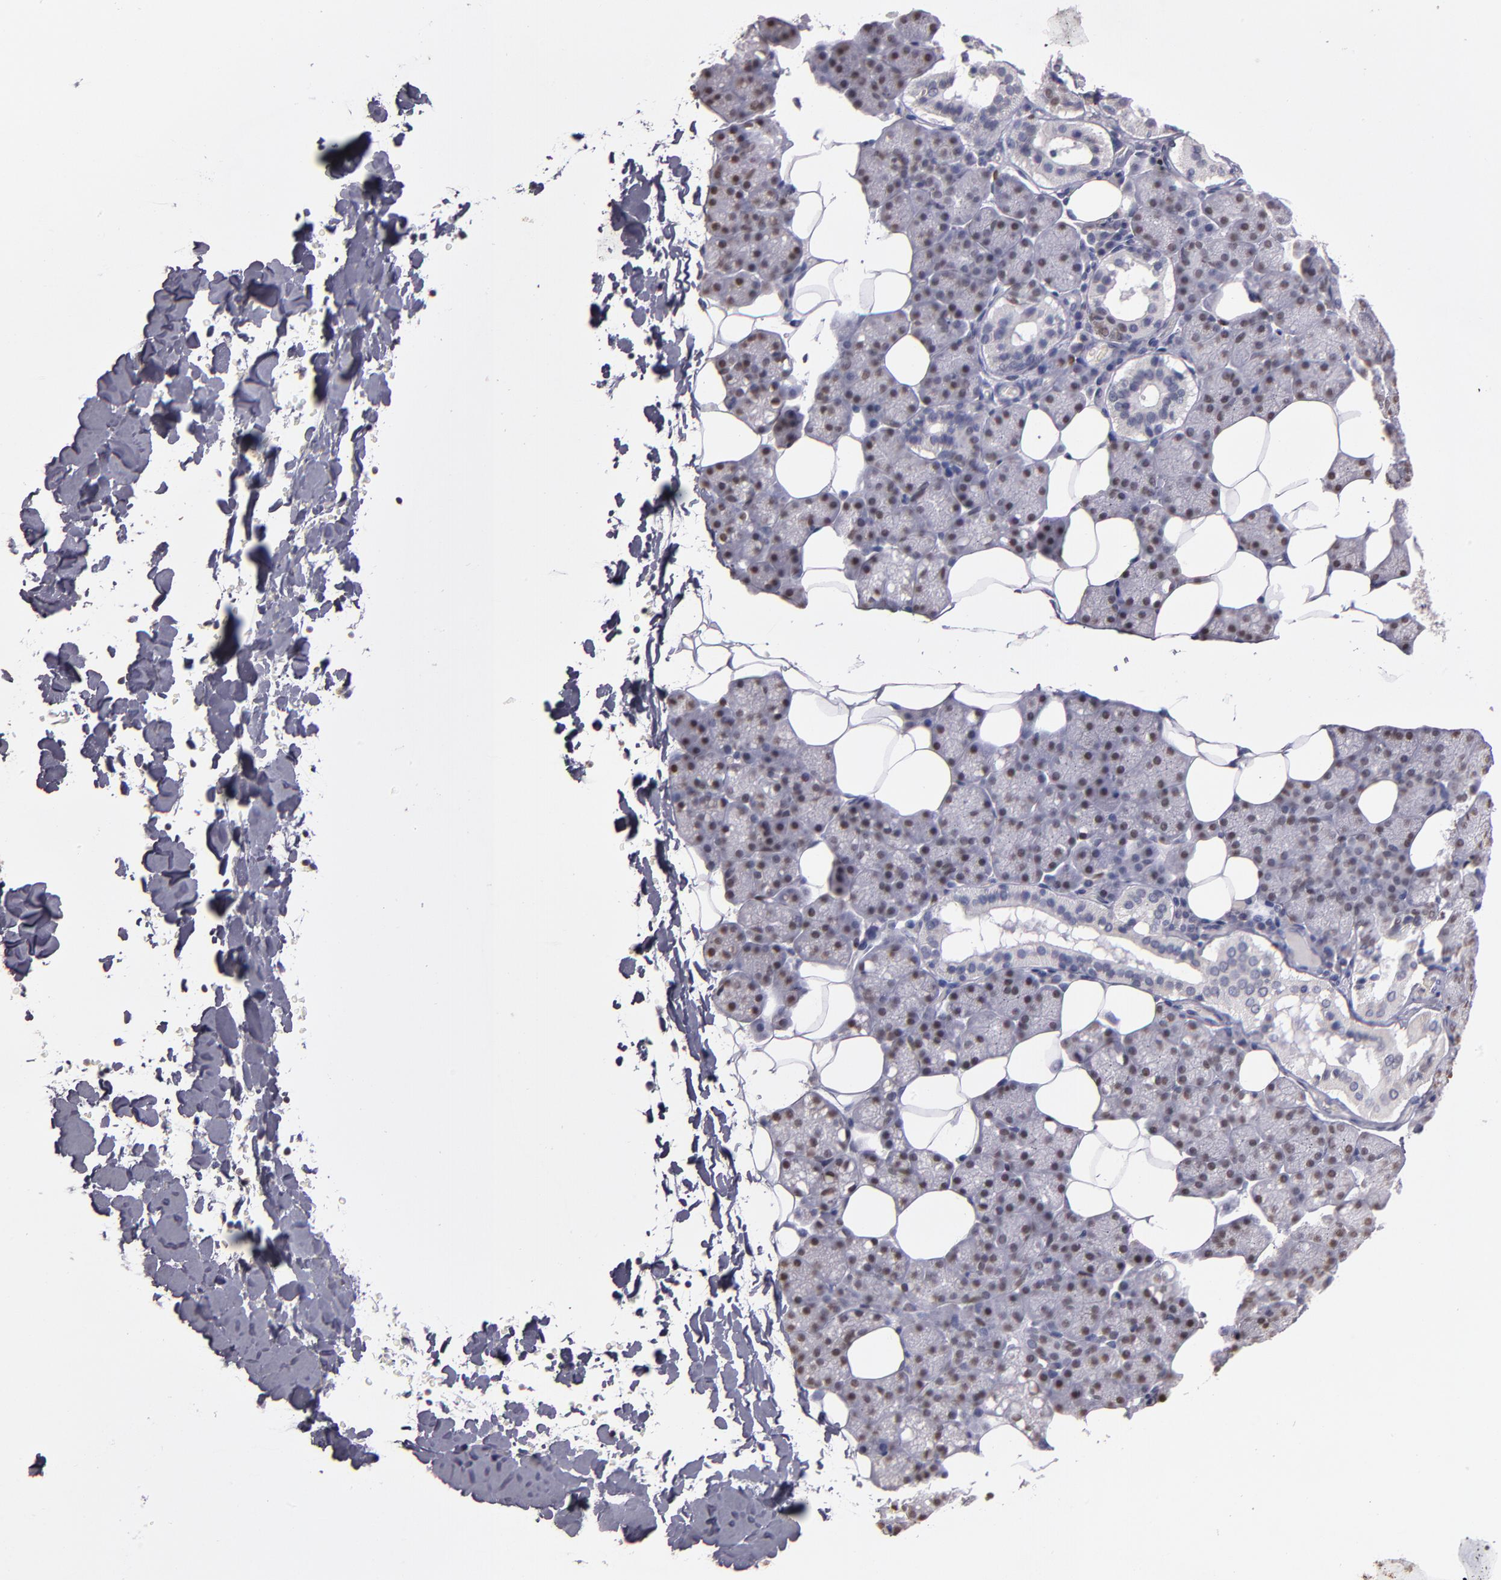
{"staining": {"intensity": "strong", "quantity": ">75%", "location": "nuclear"}, "tissue": "salivary gland", "cell_type": "Glandular cells", "image_type": "normal", "snomed": [{"axis": "morphology", "description": "Normal tissue, NOS"}, {"axis": "topography", "description": "Lymph node"}, {"axis": "topography", "description": "Salivary gland"}], "caption": "Benign salivary gland shows strong nuclear staining in approximately >75% of glandular cells.", "gene": "SOX10", "patient": {"sex": "male", "age": 8}}